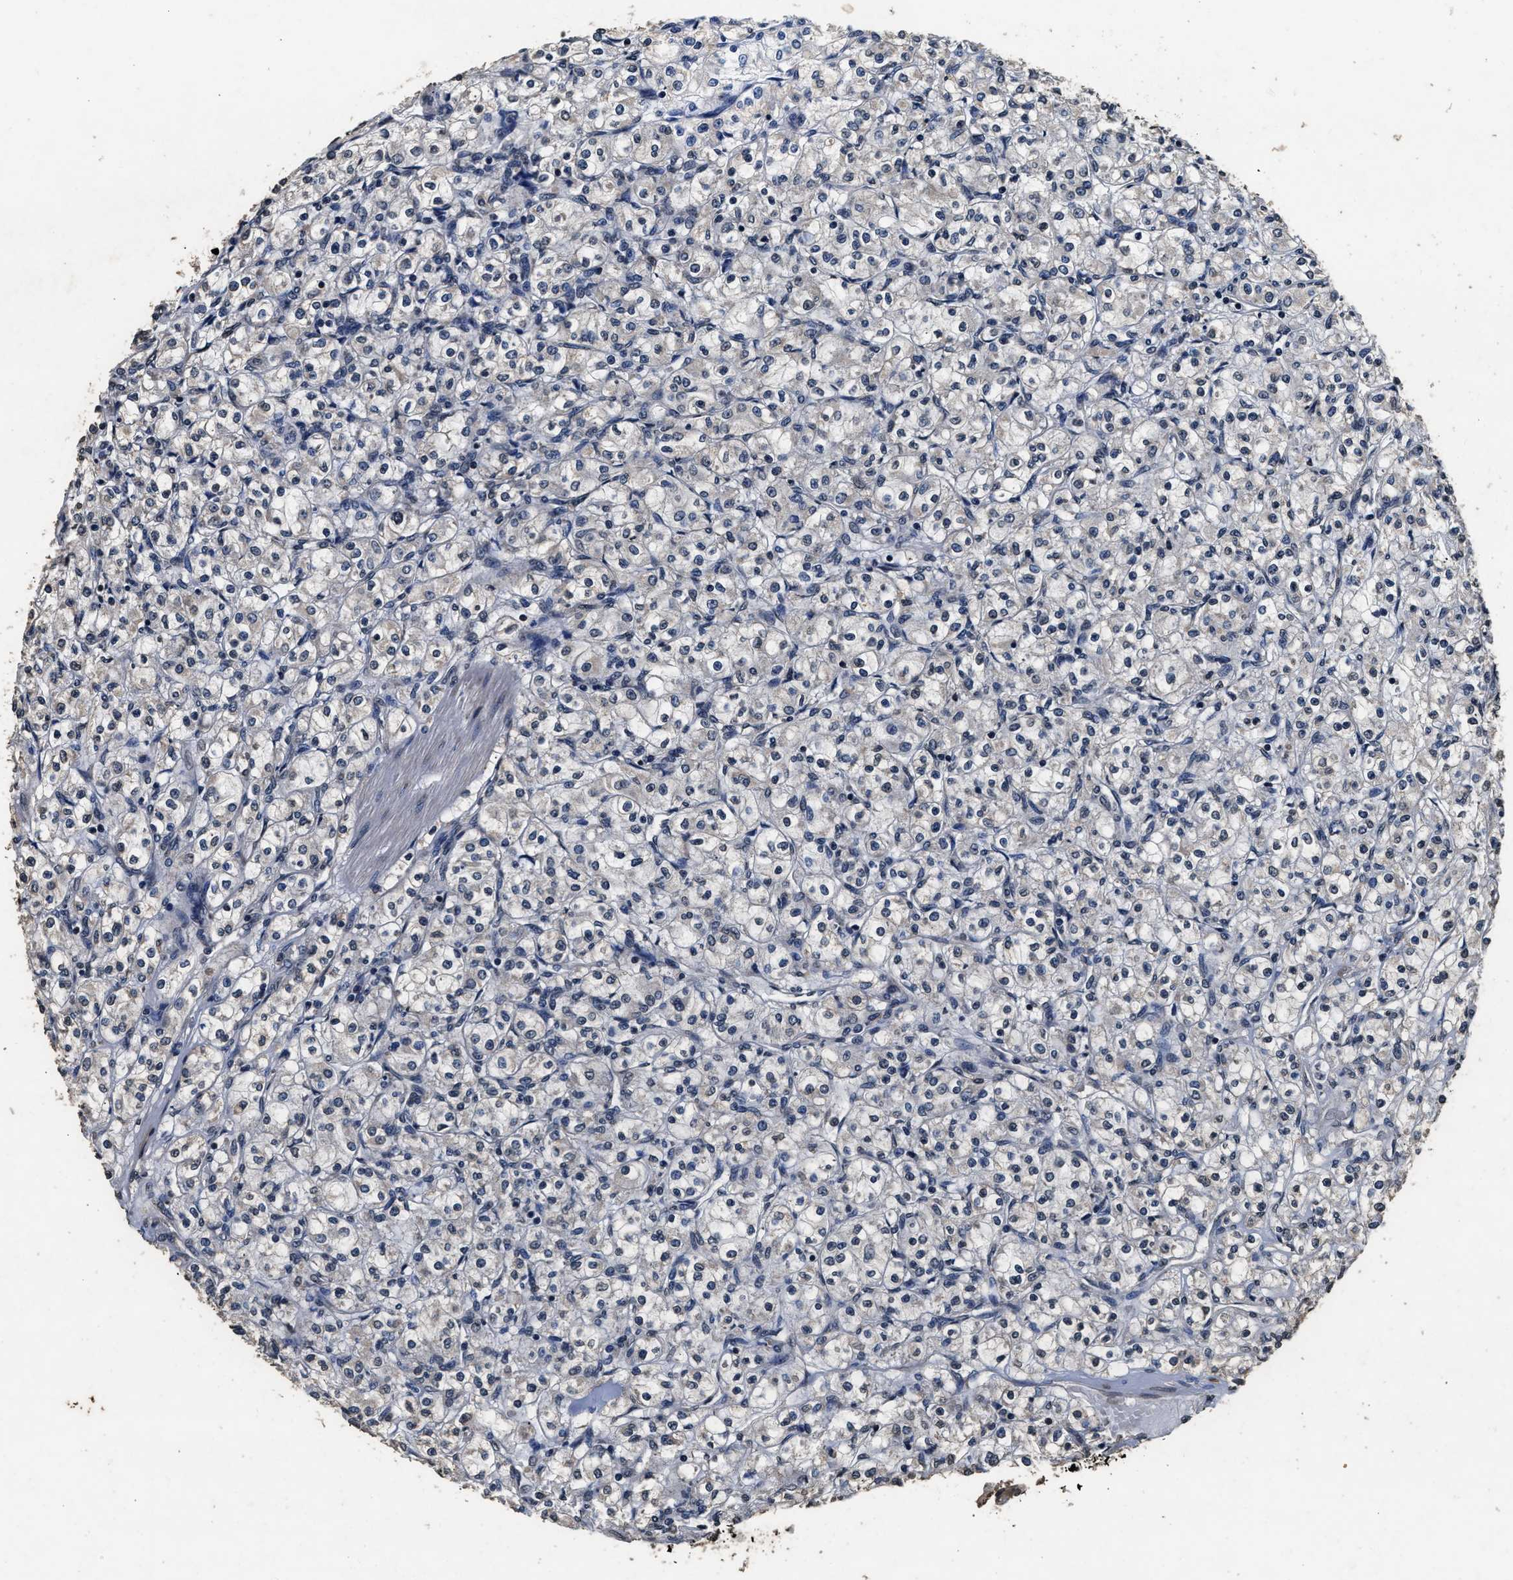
{"staining": {"intensity": "negative", "quantity": "none", "location": "none"}, "tissue": "renal cancer", "cell_type": "Tumor cells", "image_type": "cancer", "snomed": [{"axis": "morphology", "description": "Adenocarcinoma, NOS"}, {"axis": "topography", "description": "Kidney"}], "caption": "Tumor cells are negative for brown protein staining in renal cancer (adenocarcinoma).", "gene": "CSTF1", "patient": {"sex": "male", "age": 77}}